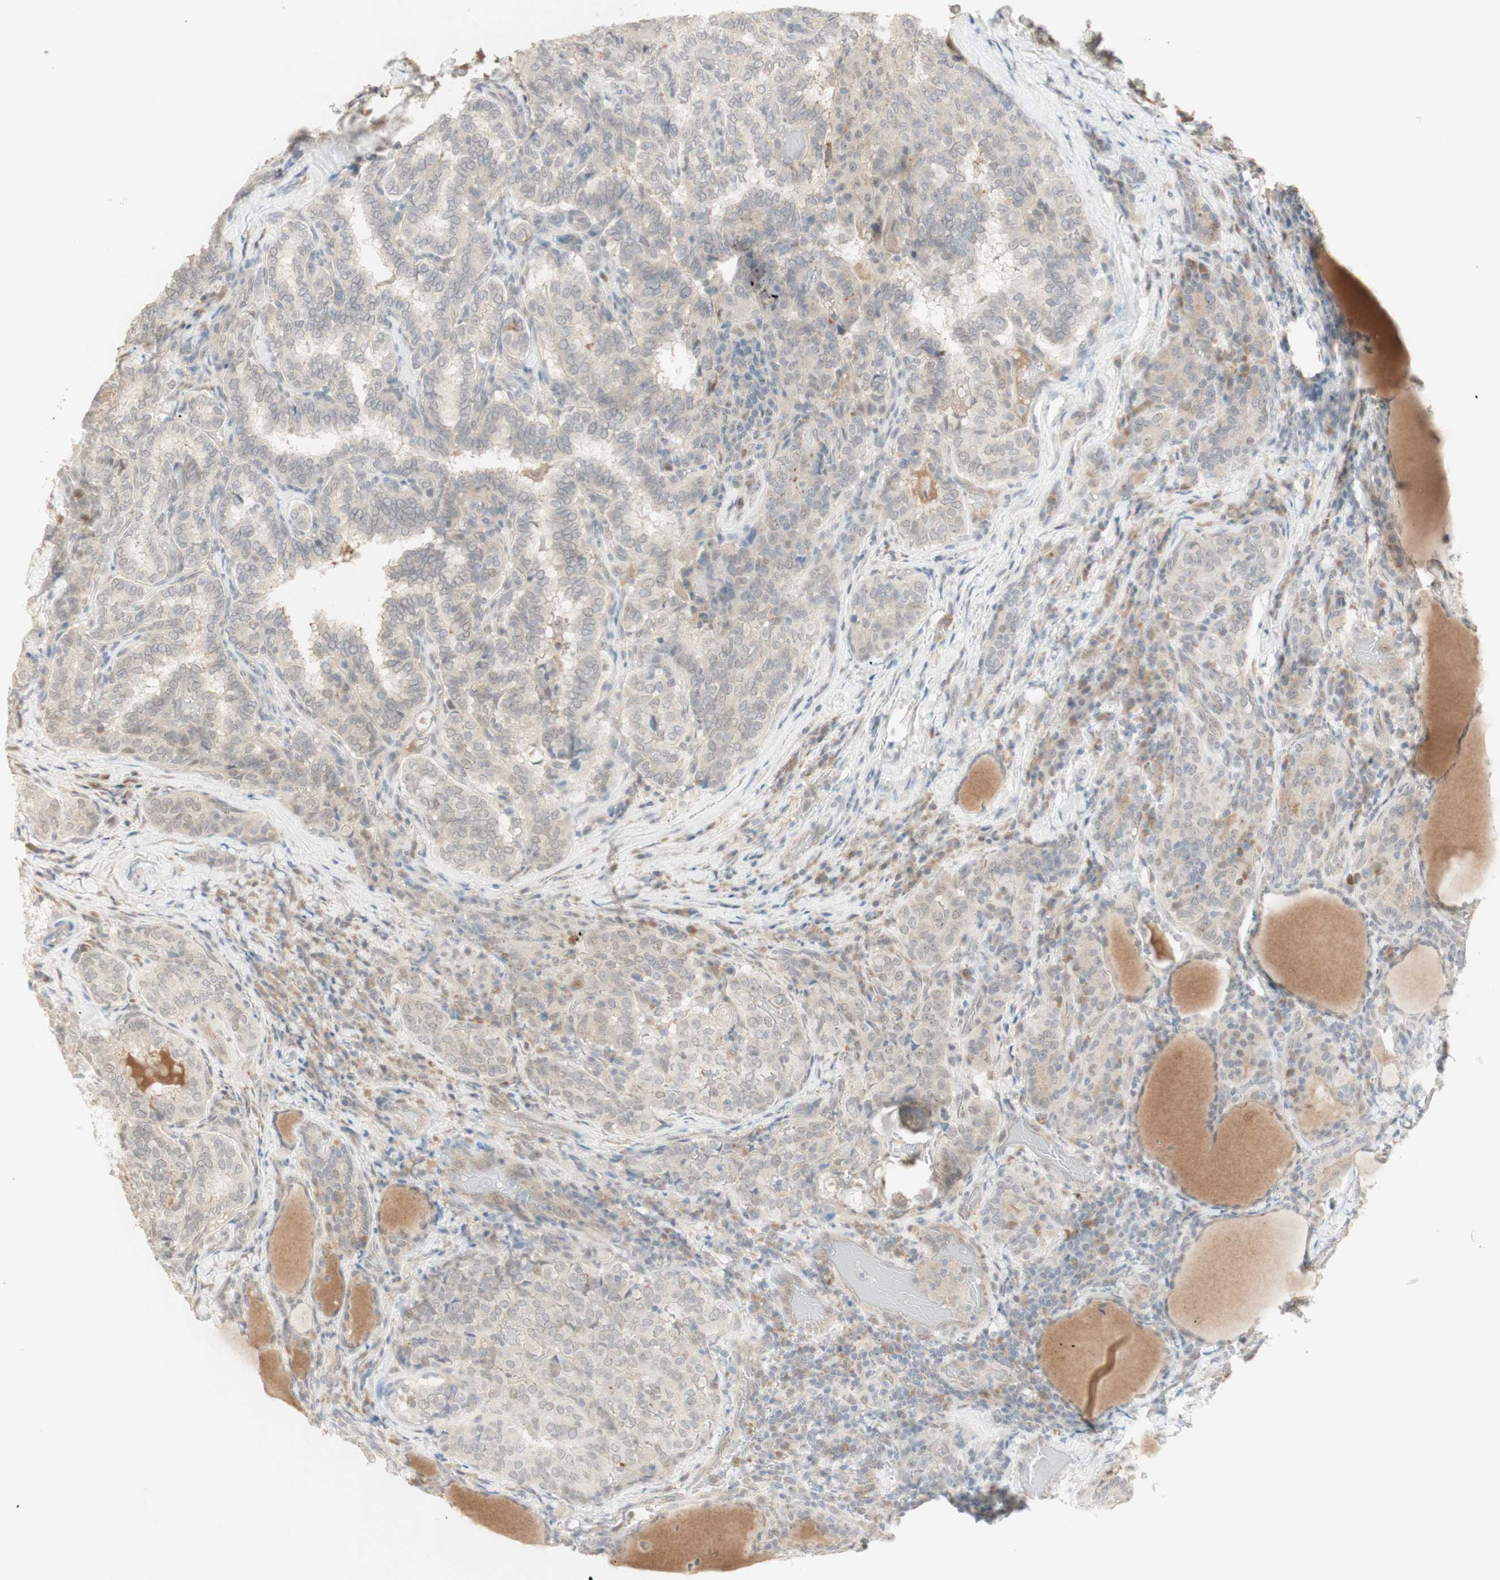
{"staining": {"intensity": "negative", "quantity": "none", "location": "none"}, "tissue": "thyroid cancer", "cell_type": "Tumor cells", "image_type": "cancer", "snomed": [{"axis": "morphology", "description": "Normal tissue, NOS"}, {"axis": "morphology", "description": "Papillary adenocarcinoma, NOS"}, {"axis": "topography", "description": "Thyroid gland"}], "caption": "Immunohistochemistry (IHC) image of human papillary adenocarcinoma (thyroid) stained for a protein (brown), which reveals no staining in tumor cells. (Stains: DAB IHC with hematoxylin counter stain, Microscopy: brightfield microscopy at high magnification).", "gene": "PLCD4", "patient": {"sex": "female", "age": 30}}